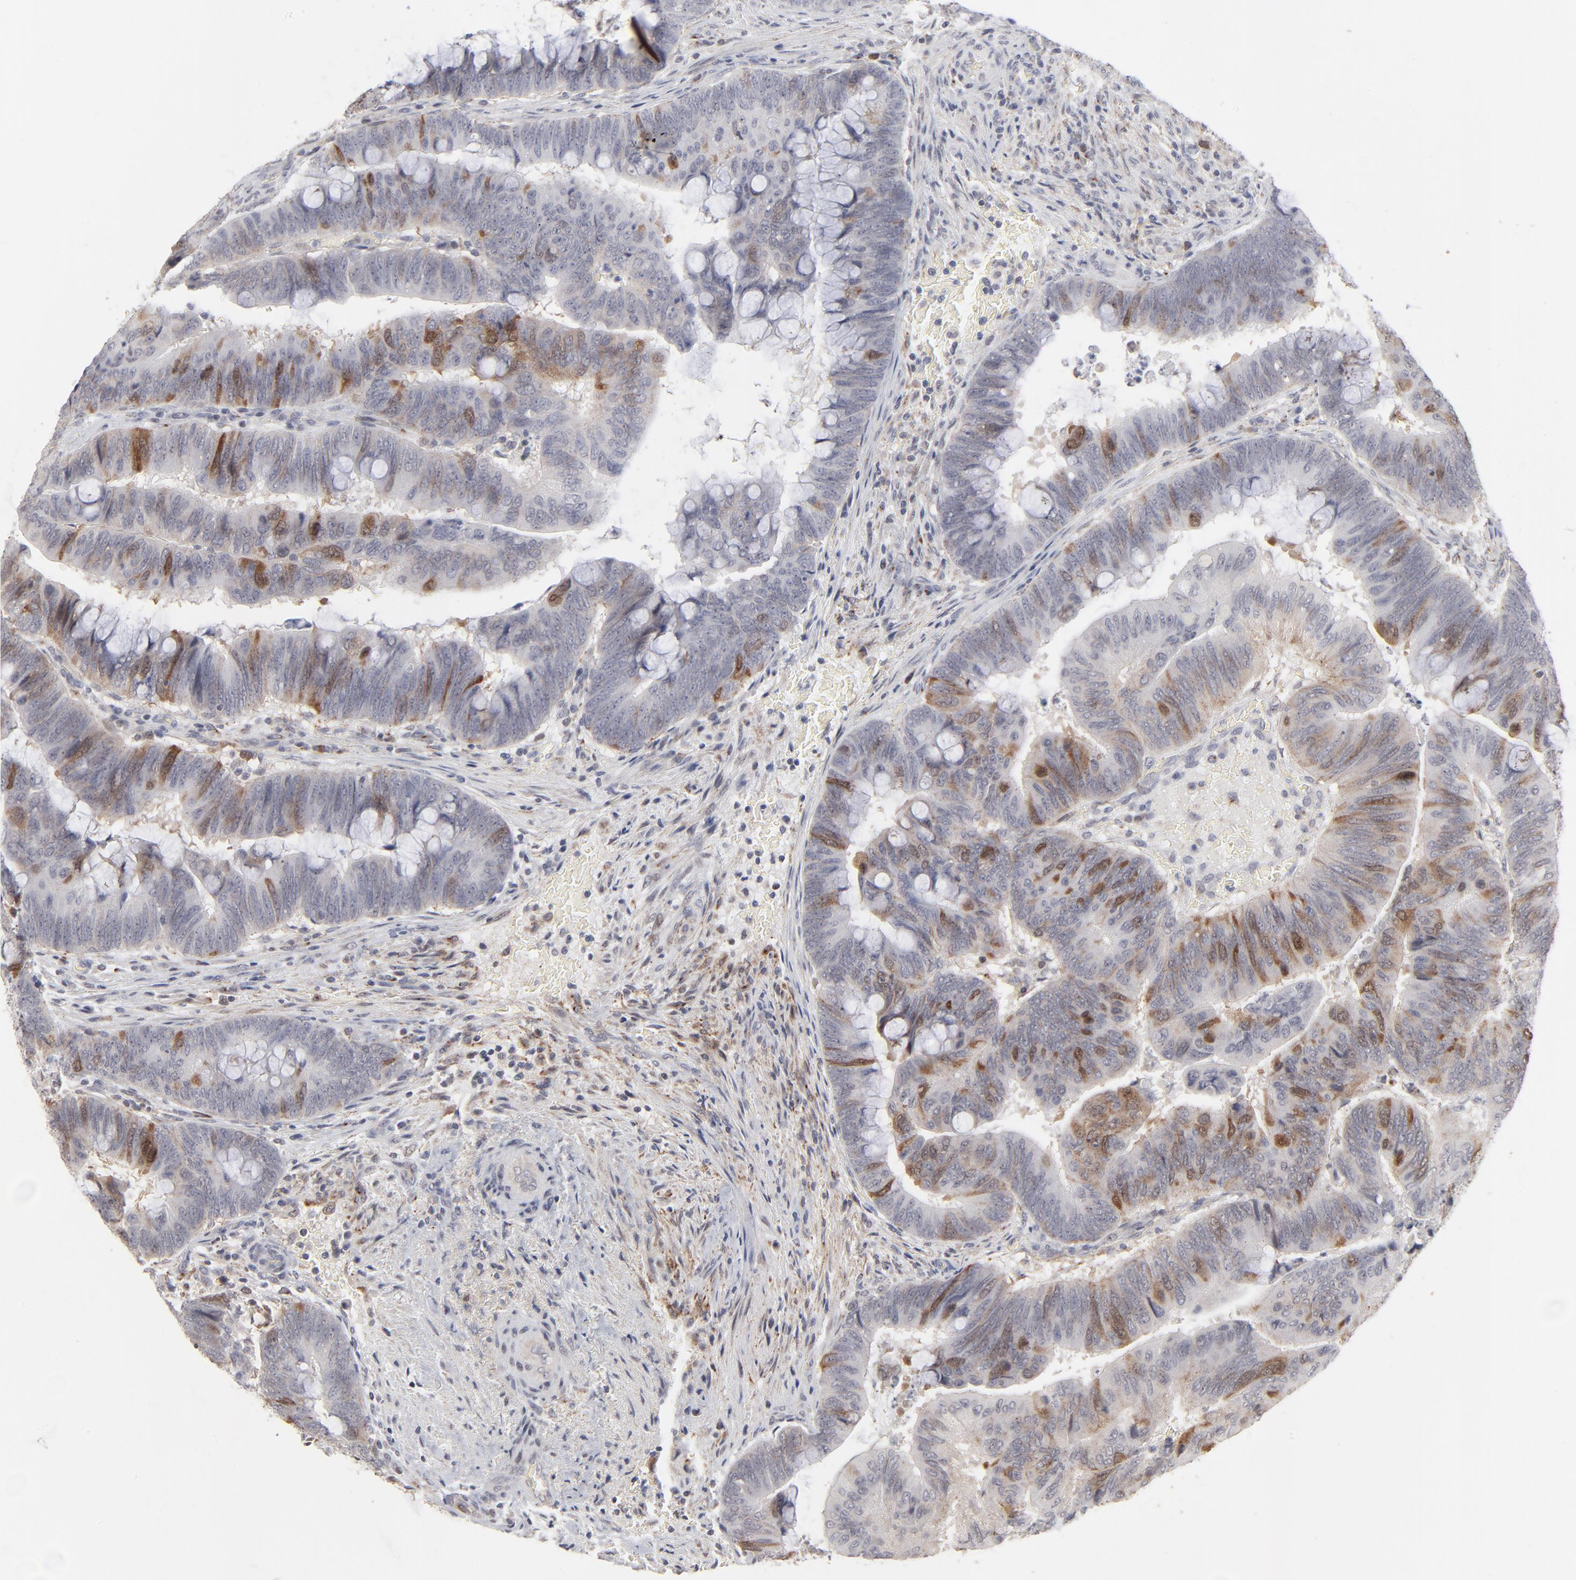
{"staining": {"intensity": "moderate", "quantity": "<25%", "location": "cytoplasmic/membranous"}, "tissue": "colorectal cancer", "cell_type": "Tumor cells", "image_type": "cancer", "snomed": [{"axis": "morphology", "description": "Normal tissue, NOS"}, {"axis": "morphology", "description": "Adenocarcinoma, NOS"}, {"axis": "topography", "description": "Rectum"}], "caption": "Immunohistochemistry (DAB) staining of human colorectal adenocarcinoma exhibits moderate cytoplasmic/membranous protein expression in about <25% of tumor cells.", "gene": "AURKA", "patient": {"sex": "male", "age": 92}}